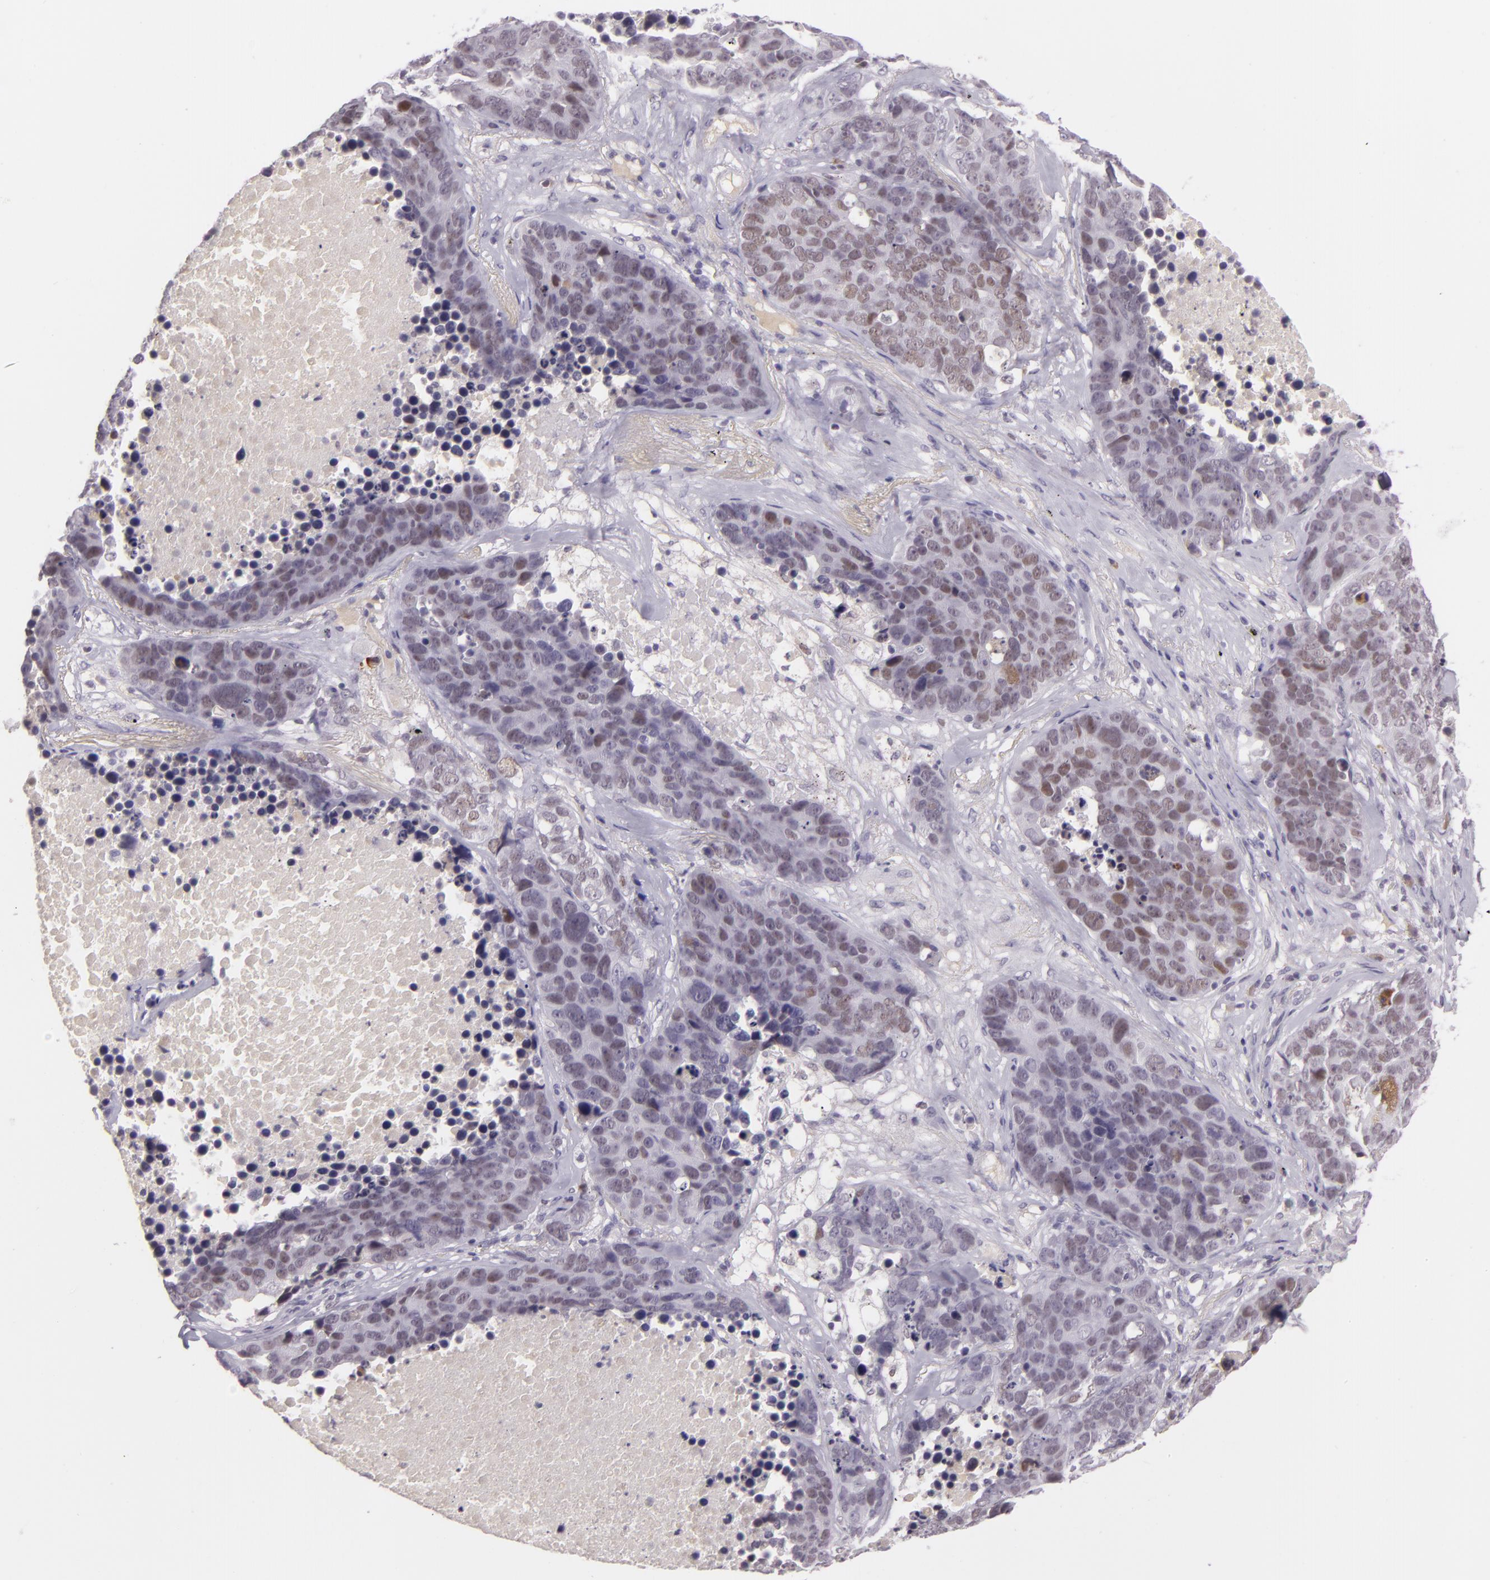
{"staining": {"intensity": "weak", "quantity": "<25%", "location": "nuclear"}, "tissue": "lung cancer", "cell_type": "Tumor cells", "image_type": "cancer", "snomed": [{"axis": "morphology", "description": "Carcinoid, malignant, NOS"}, {"axis": "topography", "description": "Lung"}], "caption": "This photomicrograph is of lung cancer (carcinoid (malignant)) stained with IHC to label a protein in brown with the nuclei are counter-stained blue. There is no expression in tumor cells.", "gene": "CHEK2", "patient": {"sex": "male", "age": 60}}